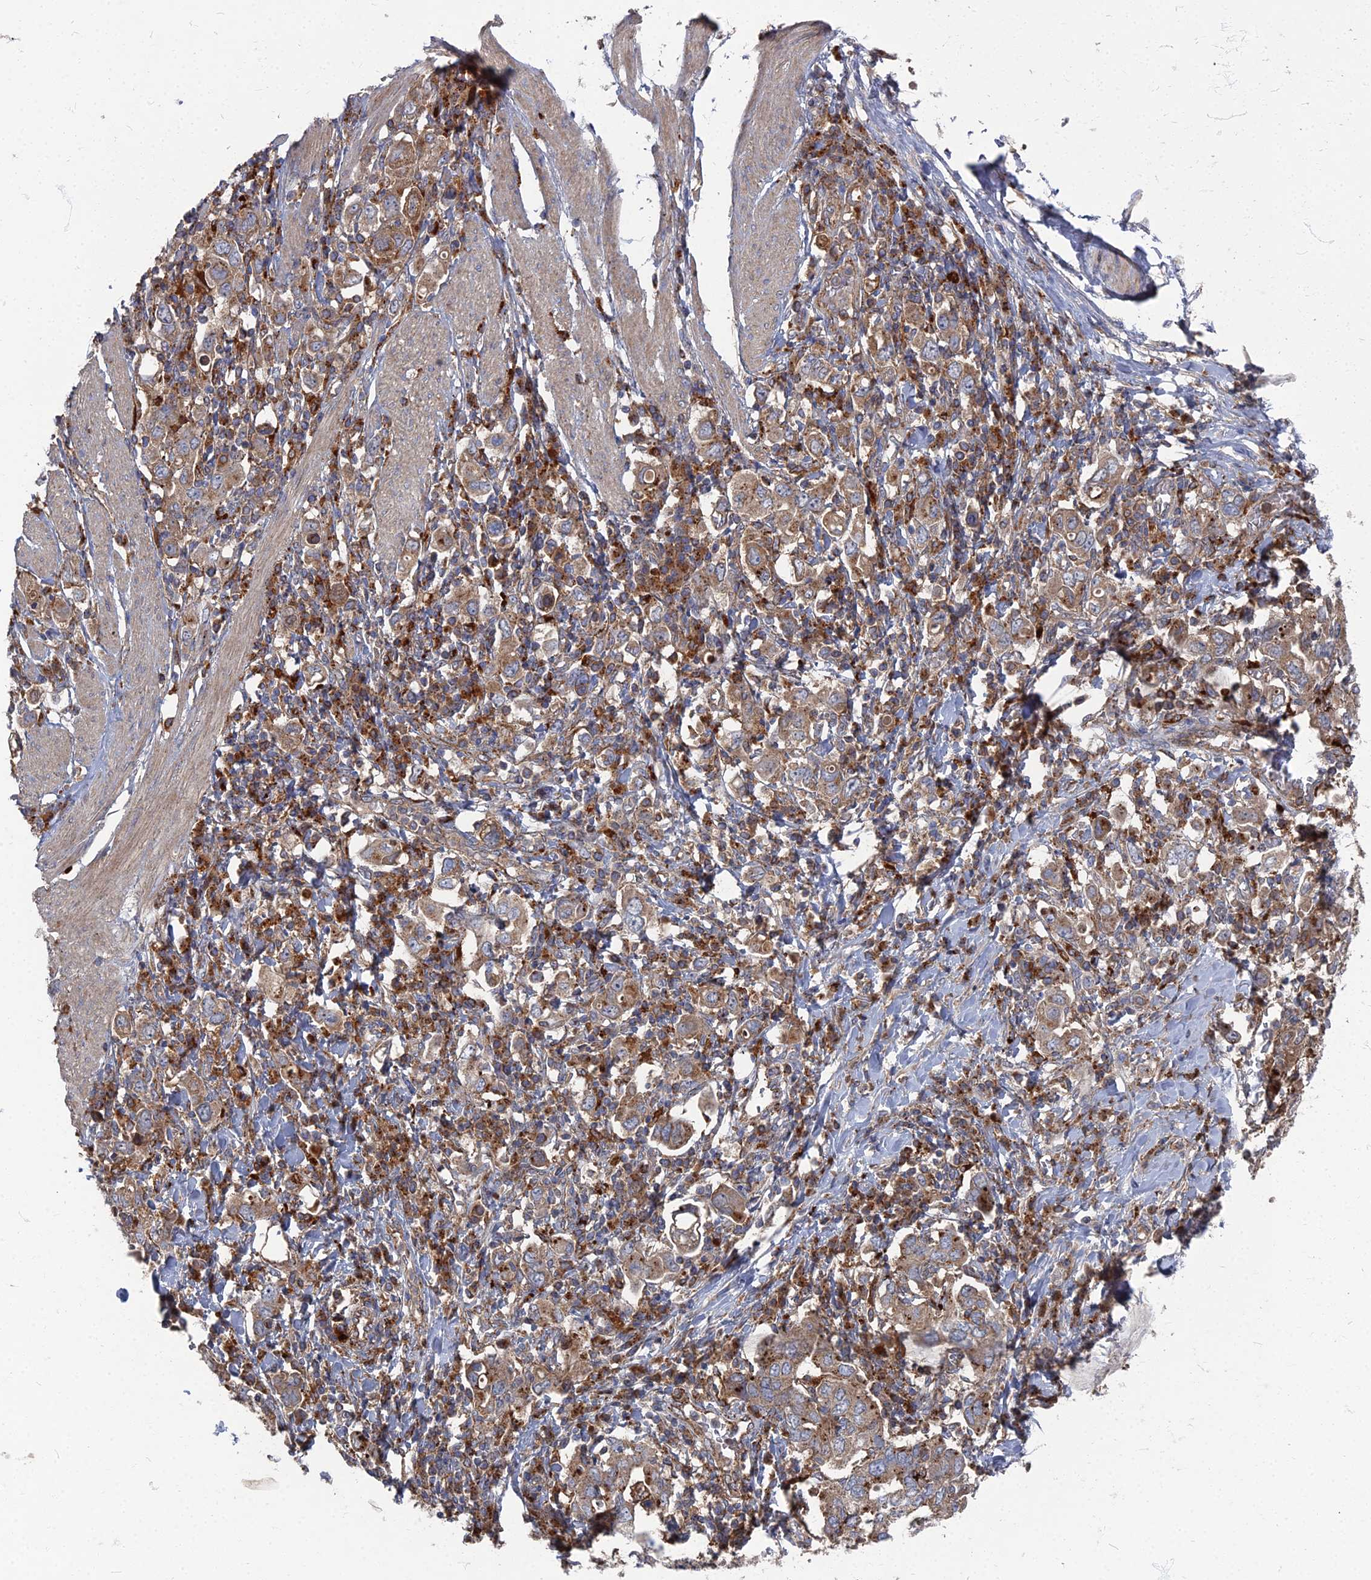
{"staining": {"intensity": "moderate", "quantity": ">75%", "location": "cytoplasmic/membranous"}, "tissue": "stomach cancer", "cell_type": "Tumor cells", "image_type": "cancer", "snomed": [{"axis": "morphology", "description": "Adenocarcinoma, NOS"}, {"axis": "topography", "description": "Stomach, upper"}], "caption": "Immunohistochemical staining of human stomach cancer (adenocarcinoma) shows moderate cytoplasmic/membranous protein staining in approximately >75% of tumor cells.", "gene": "PPCDC", "patient": {"sex": "male", "age": 62}}